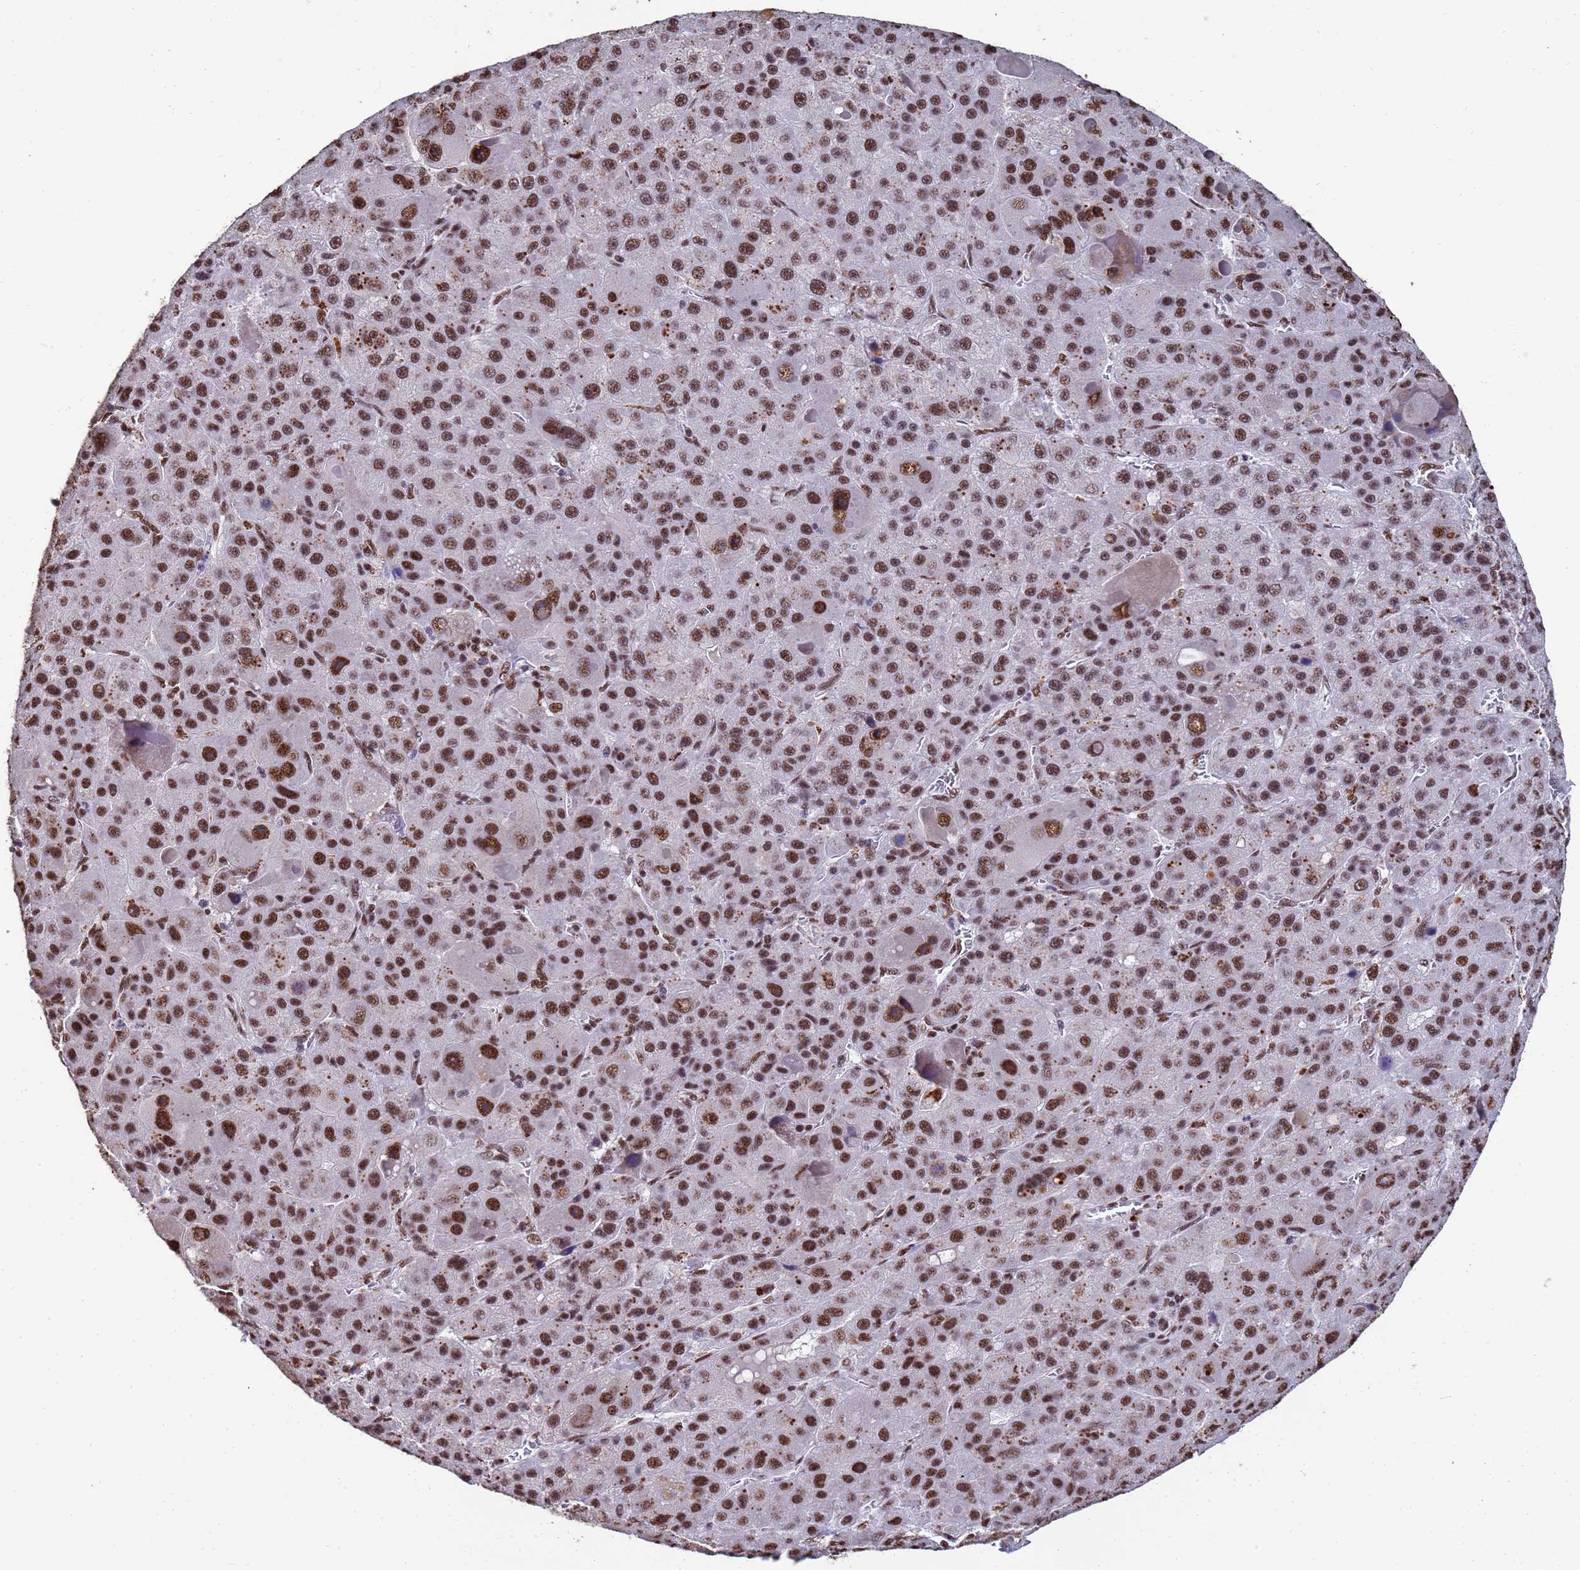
{"staining": {"intensity": "strong", "quantity": ">75%", "location": "nuclear"}, "tissue": "liver cancer", "cell_type": "Tumor cells", "image_type": "cancer", "snomed": [{"axis": "morphology", "description": "Carcinoma, Hepatocellular, NOS"}, {"axis": "topography", "description": "Liver"}], "caption": "Liver cancer stained for a protein (brown) exhibits strong nuclear positive staining in approximately >75% of tumor cells.", "gene": "SF3B2", "patient": {"sex": "male", "age": 76}}